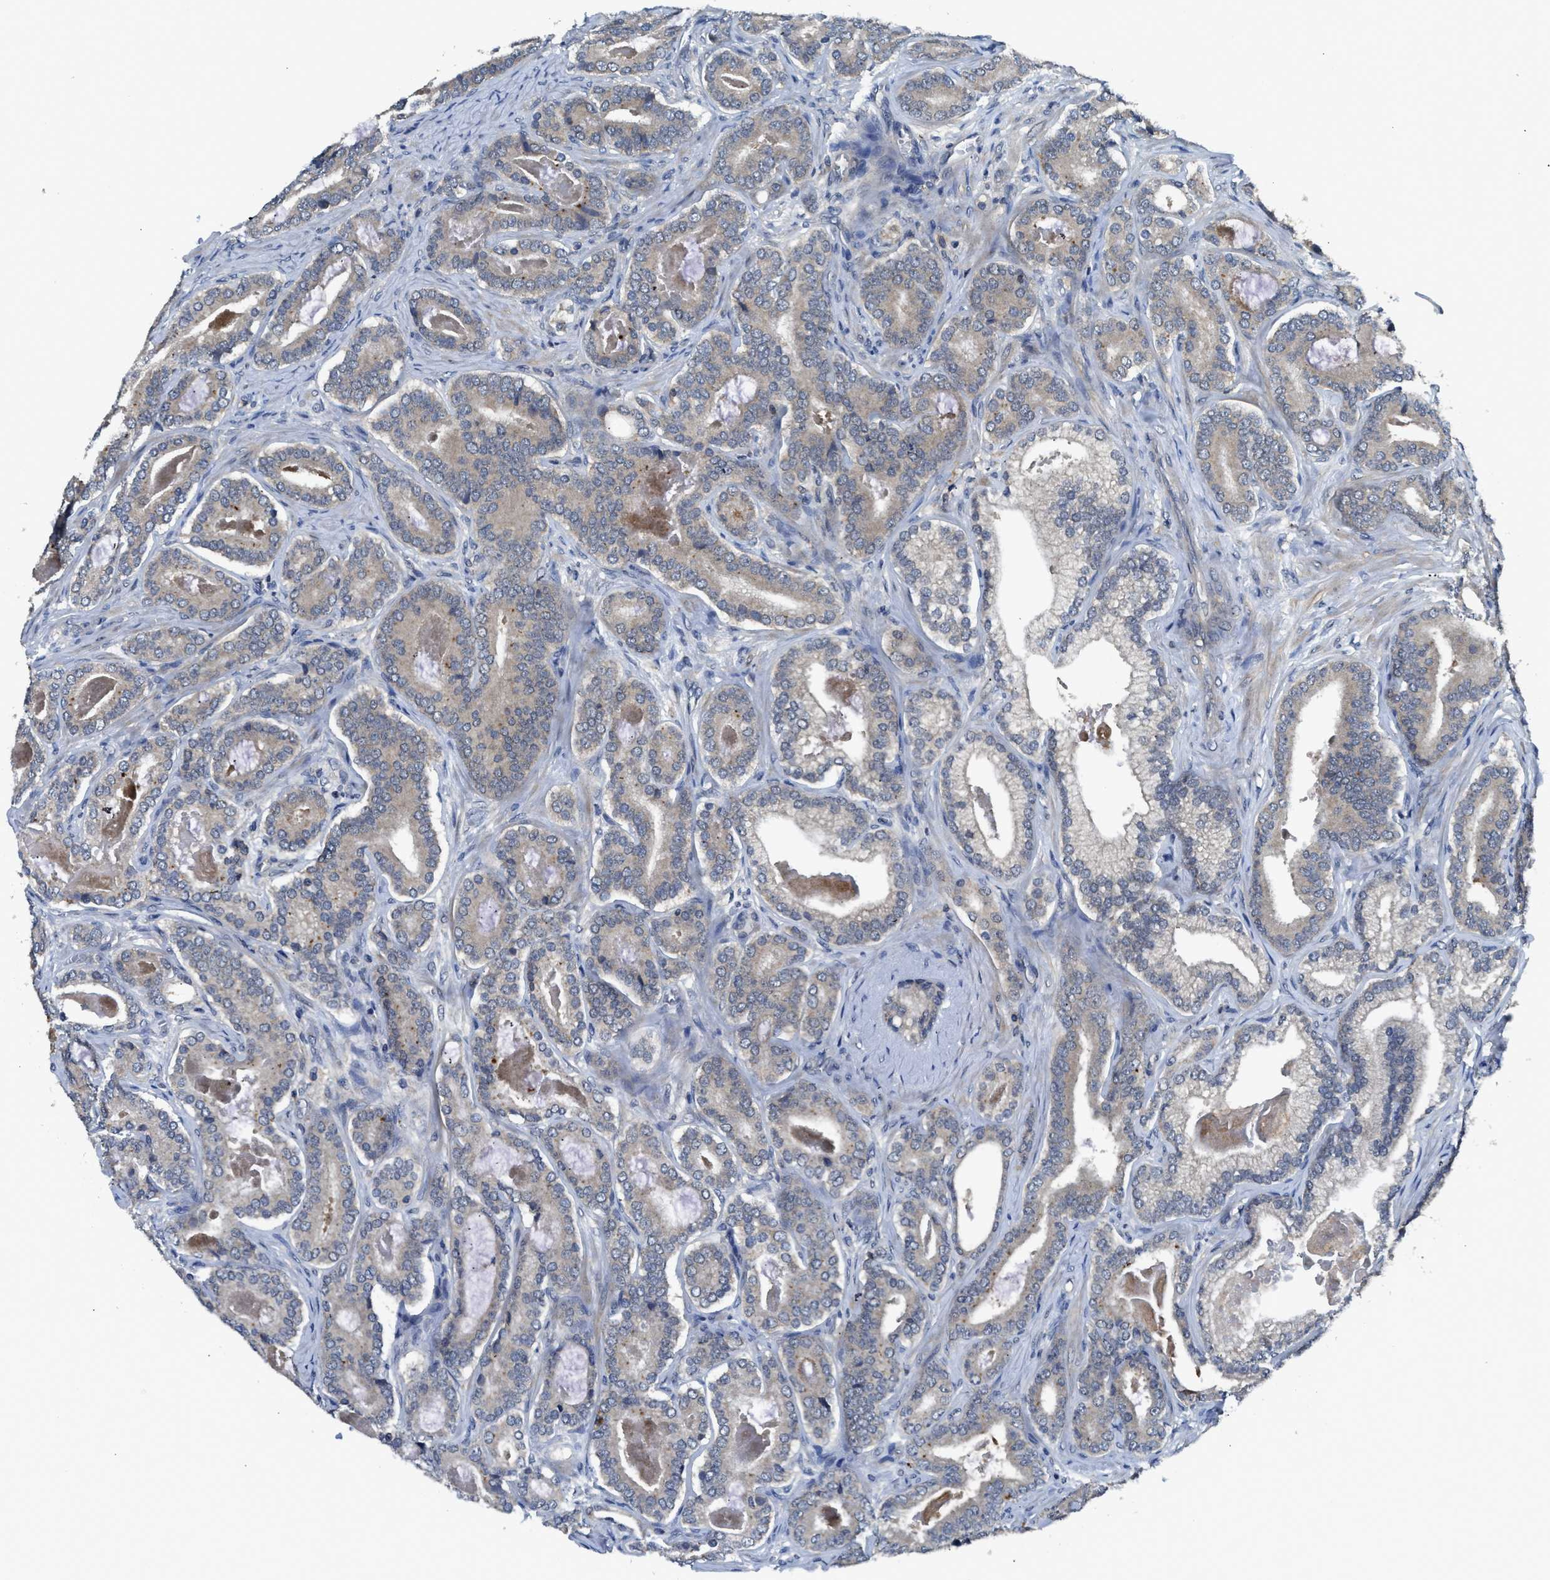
{"staining": {"intensity": "weak", "quantity": ">75%", "location": "cytoplasmic/membranous"}, "tissue": "prostate cancer", "cell_type": "Tumor cells", "image_type": "cancer", "snomed": [{"axis": "morphology", "description": "Adenocarcinoma, High grade"}, {"axis": "topography", "description": "Prostate"}], "caption": "An image showing weak cytoplasmic/membranous staining in about >75% of tumor cells in prostate cancer, as visualized by brown immunohistochemical staining.", "gene": "PDE7A", "patient": {"sex": "male", "age": 60}}